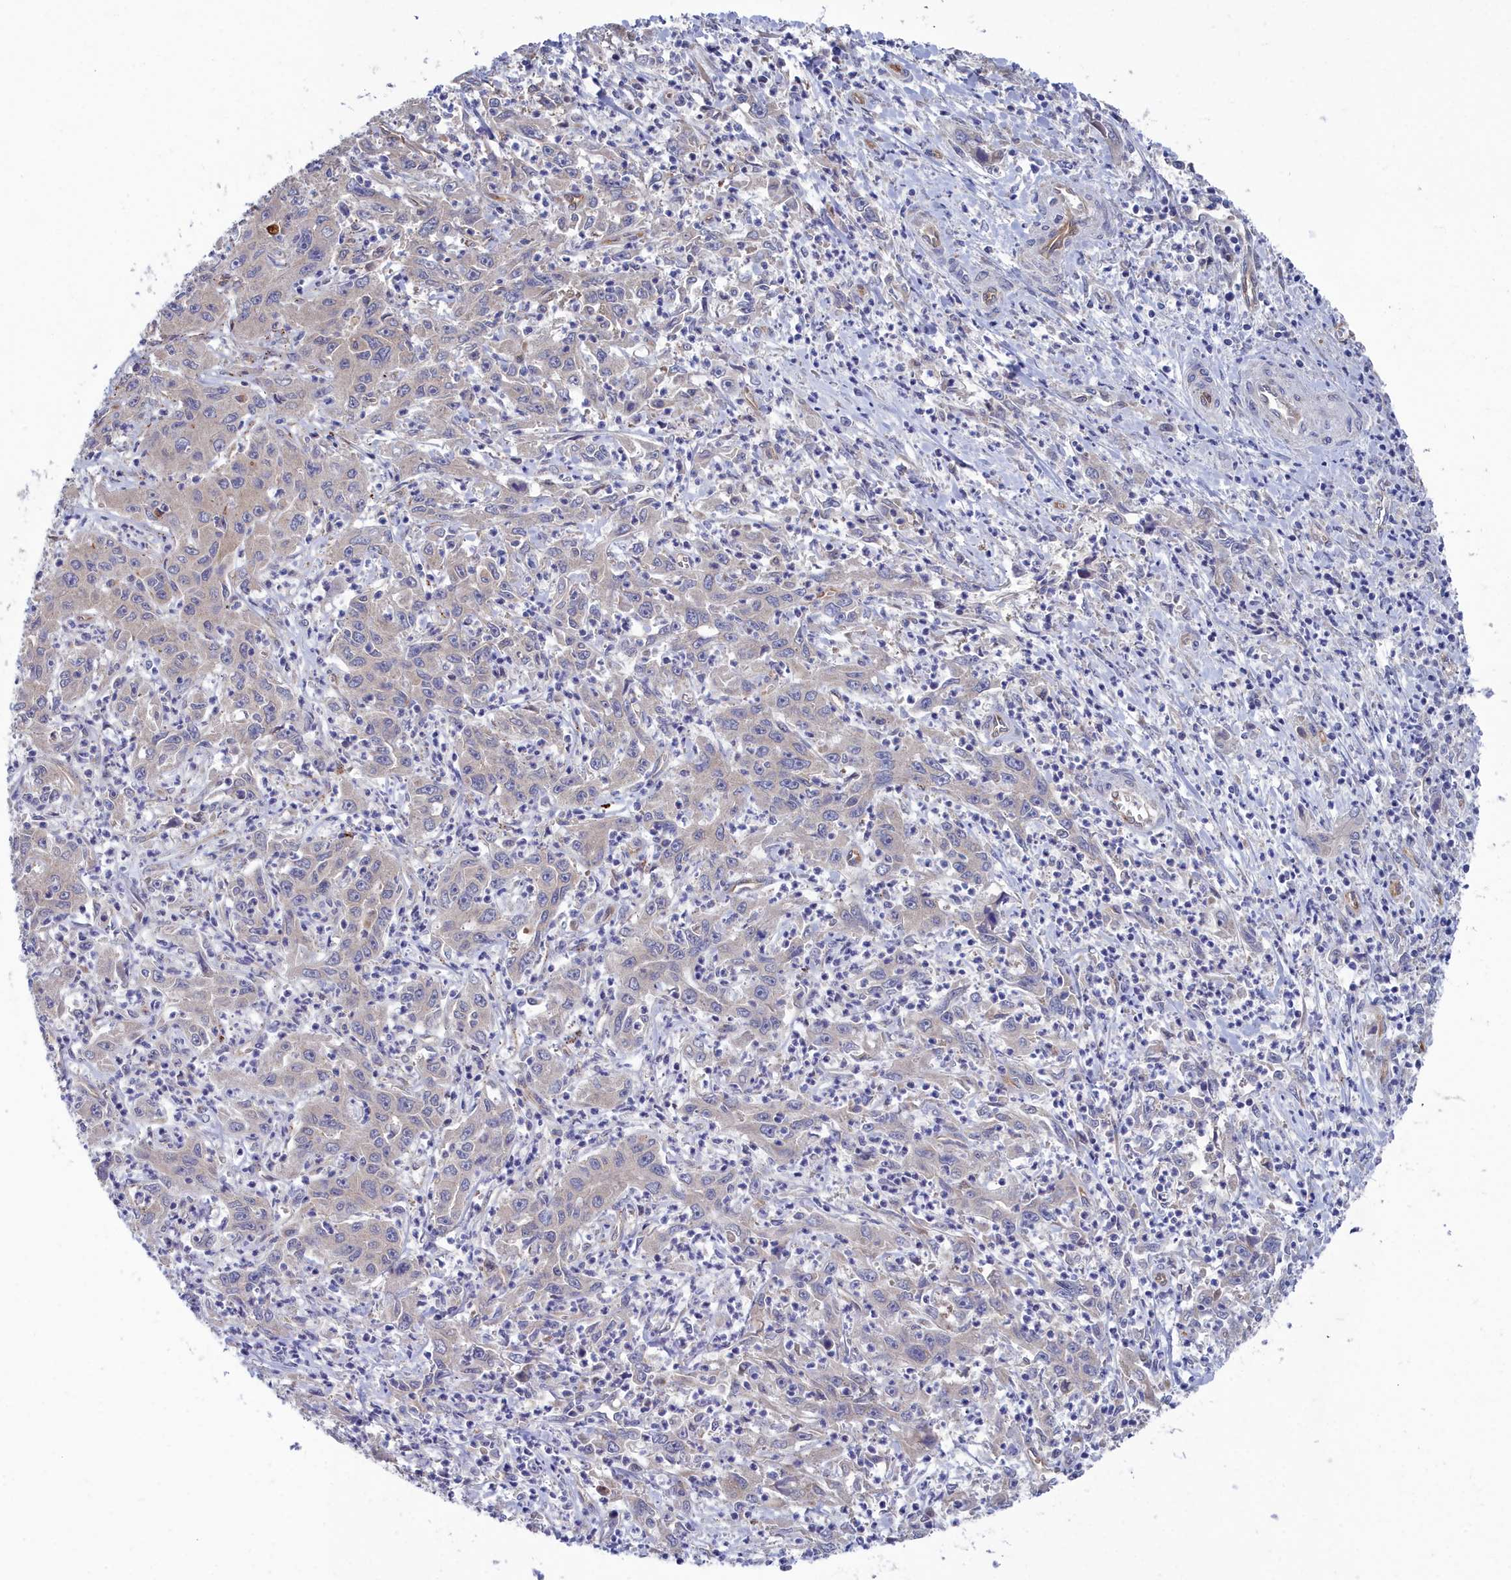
{"staining": {"intensity": "negative", "quantity": "none", "location": "none"}, "tissue": "liver cancer", "cell_type": "Tumor cells", "image_type": "cancer", "snomed": [{"axis": "morphology", "description": "Carcinoma, Hepatocellular, NOS"}, {"axis": "topography", "description": "Liver"}], "caption": "IHC image of human liver cancer (hepatocellular carcinoma) stained for a protein (brown), which reveals no expression in tumor cells. (DAB (3,3'-diaminobenzidine) immunohistochemistry (IHC), high magnification).", "gene": "RDX", "patient": {"sex": "male", "age": 63}}